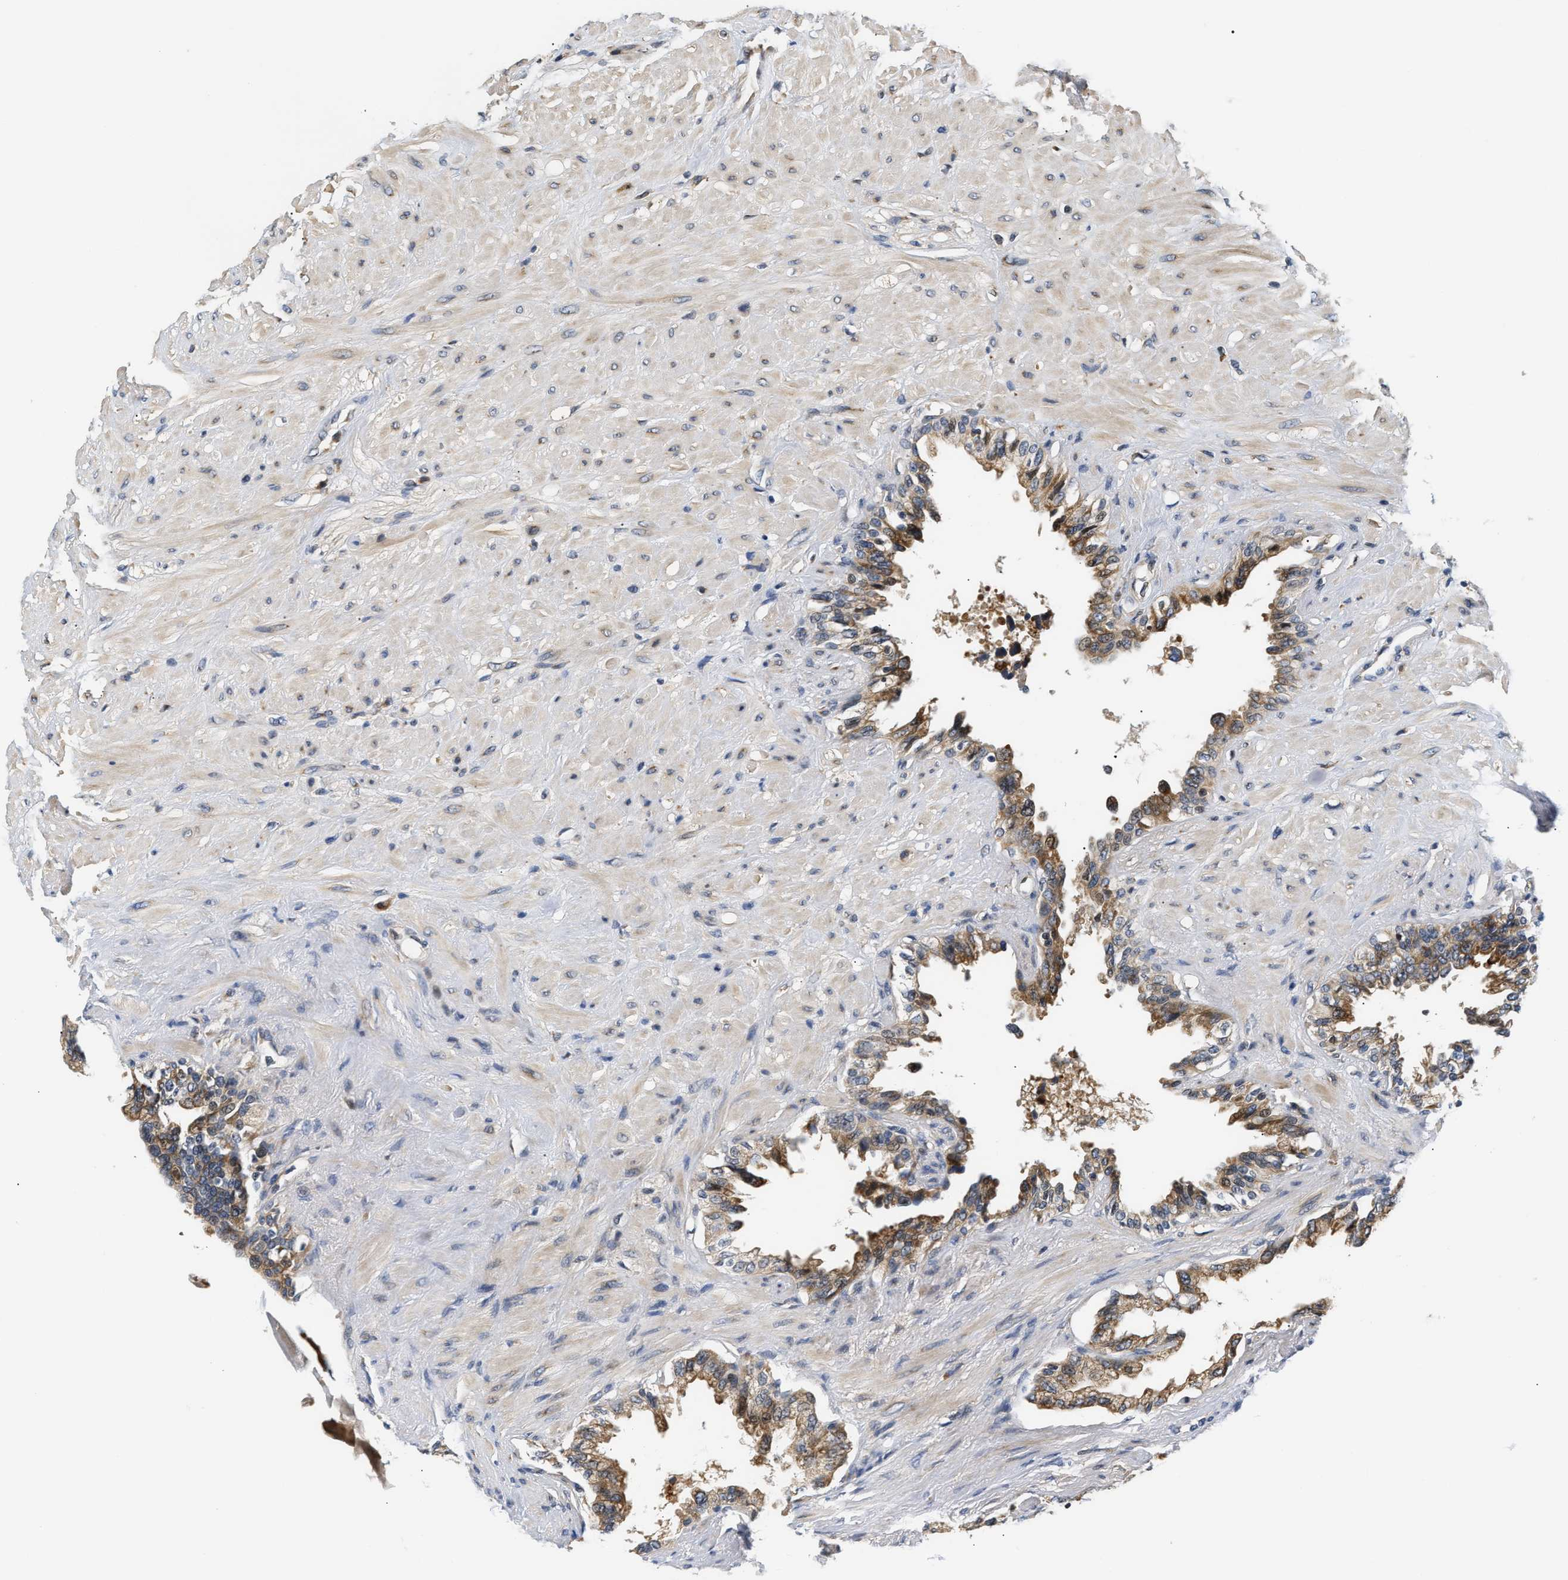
{"staining": {"intensity": "moderate", "quantity": ">75%", "location": "cytoplasmic/membranous"}, "tissue": "seminal vesicle", "cell_type": "Glandular cells", "image_type": "normal", "snomed": [{"axis": "morphology", "description": "Normal tissue, NOS"}, {"axis": "topography", "description": "Seminal veicle"}], "caption": "Immunohistochemical staining of unremarkable human seminal vesicle shows medium levels of moderate cytoplasmic/membranous positivity in approximately >75% of glandular cells.", "gene": "TNIP2", "patient": {"sex": "male", "age": 61}}